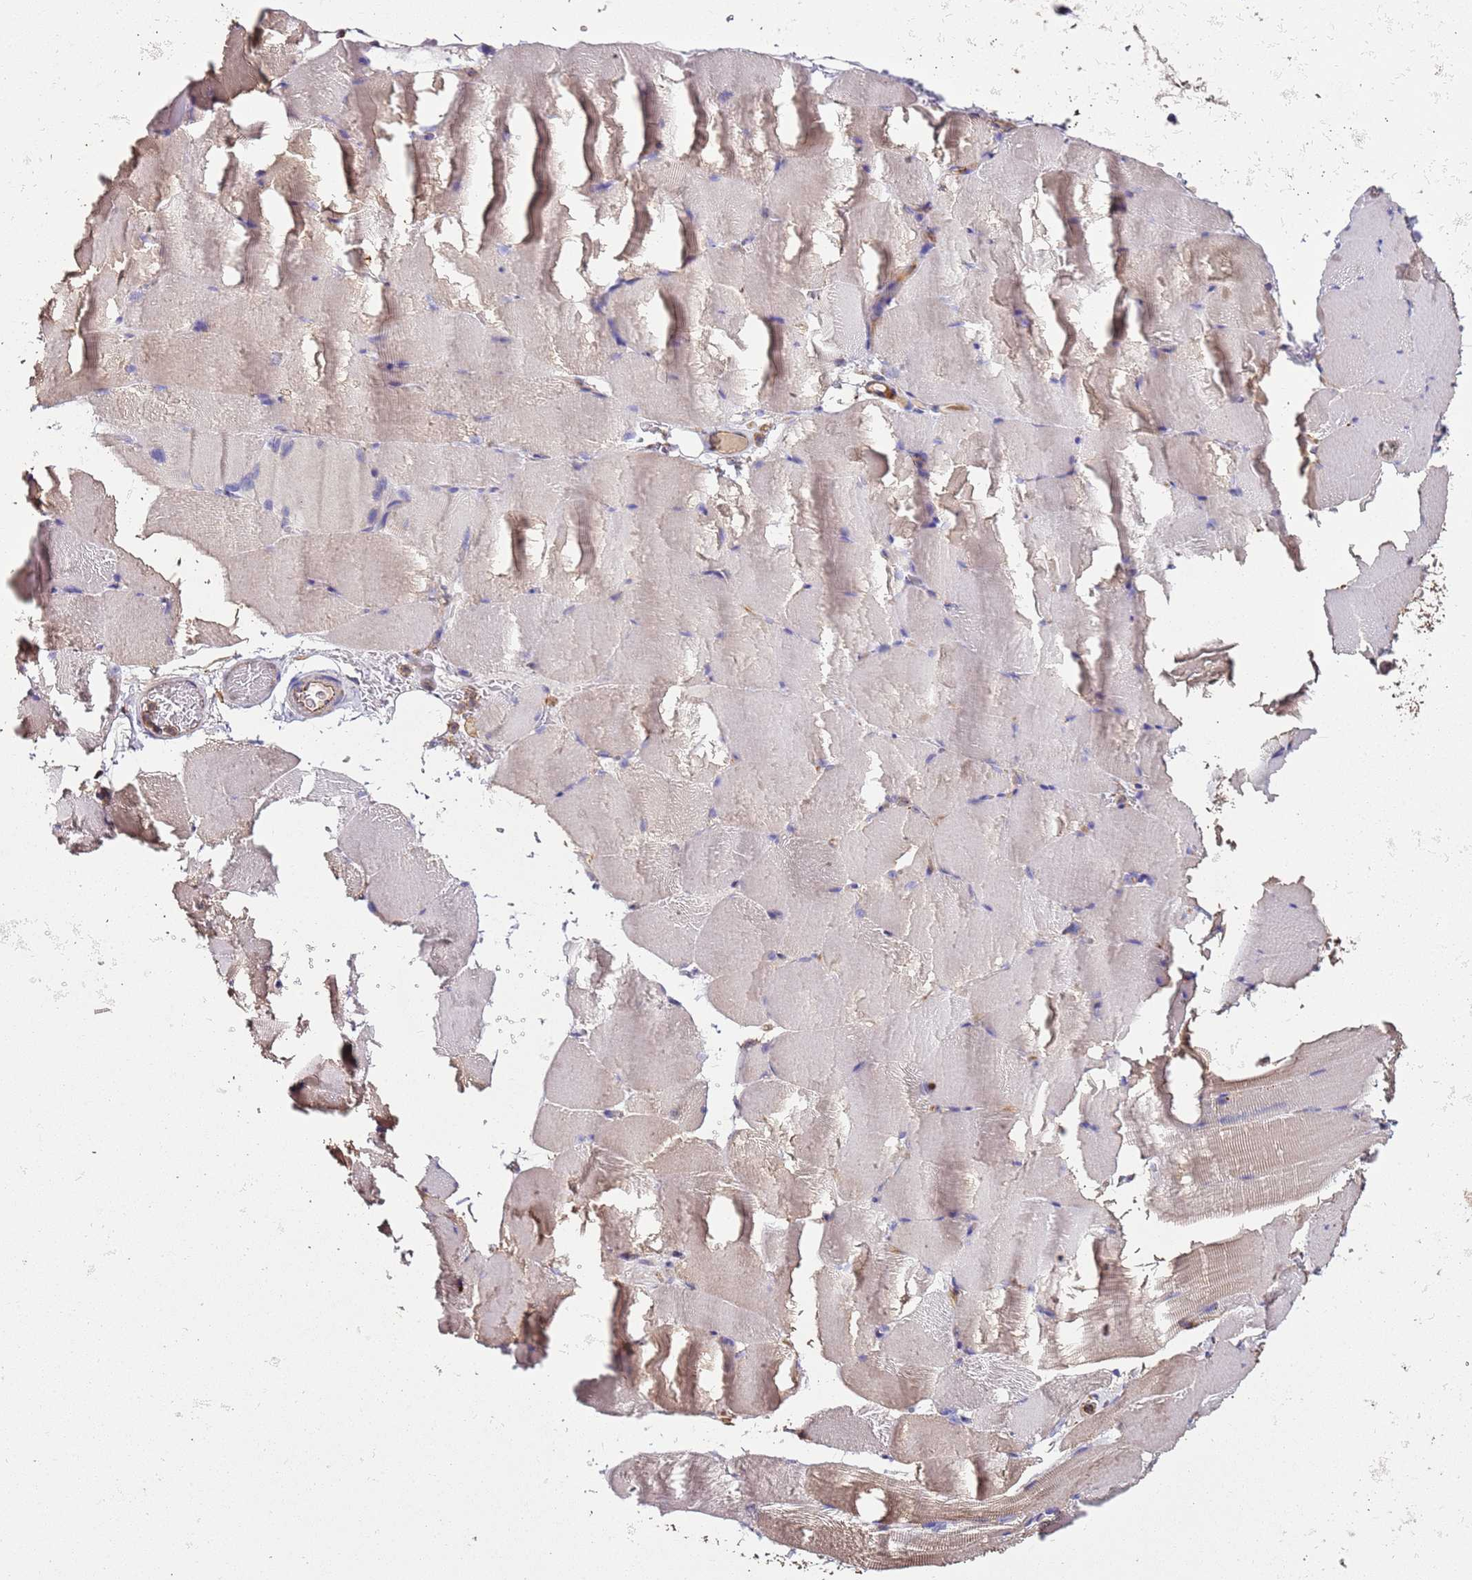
{"staining": {"intensity": "weak", "quantity": "<25%", "location": "cytoplasmic/membranous"}, "tissue": "skeletal muscle", "cell_type": "Myocytes", "image_type": "normal", "snomed": [{"axis": "morphology", "description": "Normal tissue, NOS"}, {"axis": "topography", "description": "Skeletal muscle"}, {"axis": "topography", "description": "Parathyroid gland"}], "caption": "The immunohistochemistry histopathology image has no significant staining in myocytes of skeletal muscle. The staining was performed using DAB to visualize the protein expression in brown, while the nuclei were stained in blue with hematoxylin (Magnification: 20x).", "gene": "RMND5A", "patient": {"sex": "female", "age": 37}}